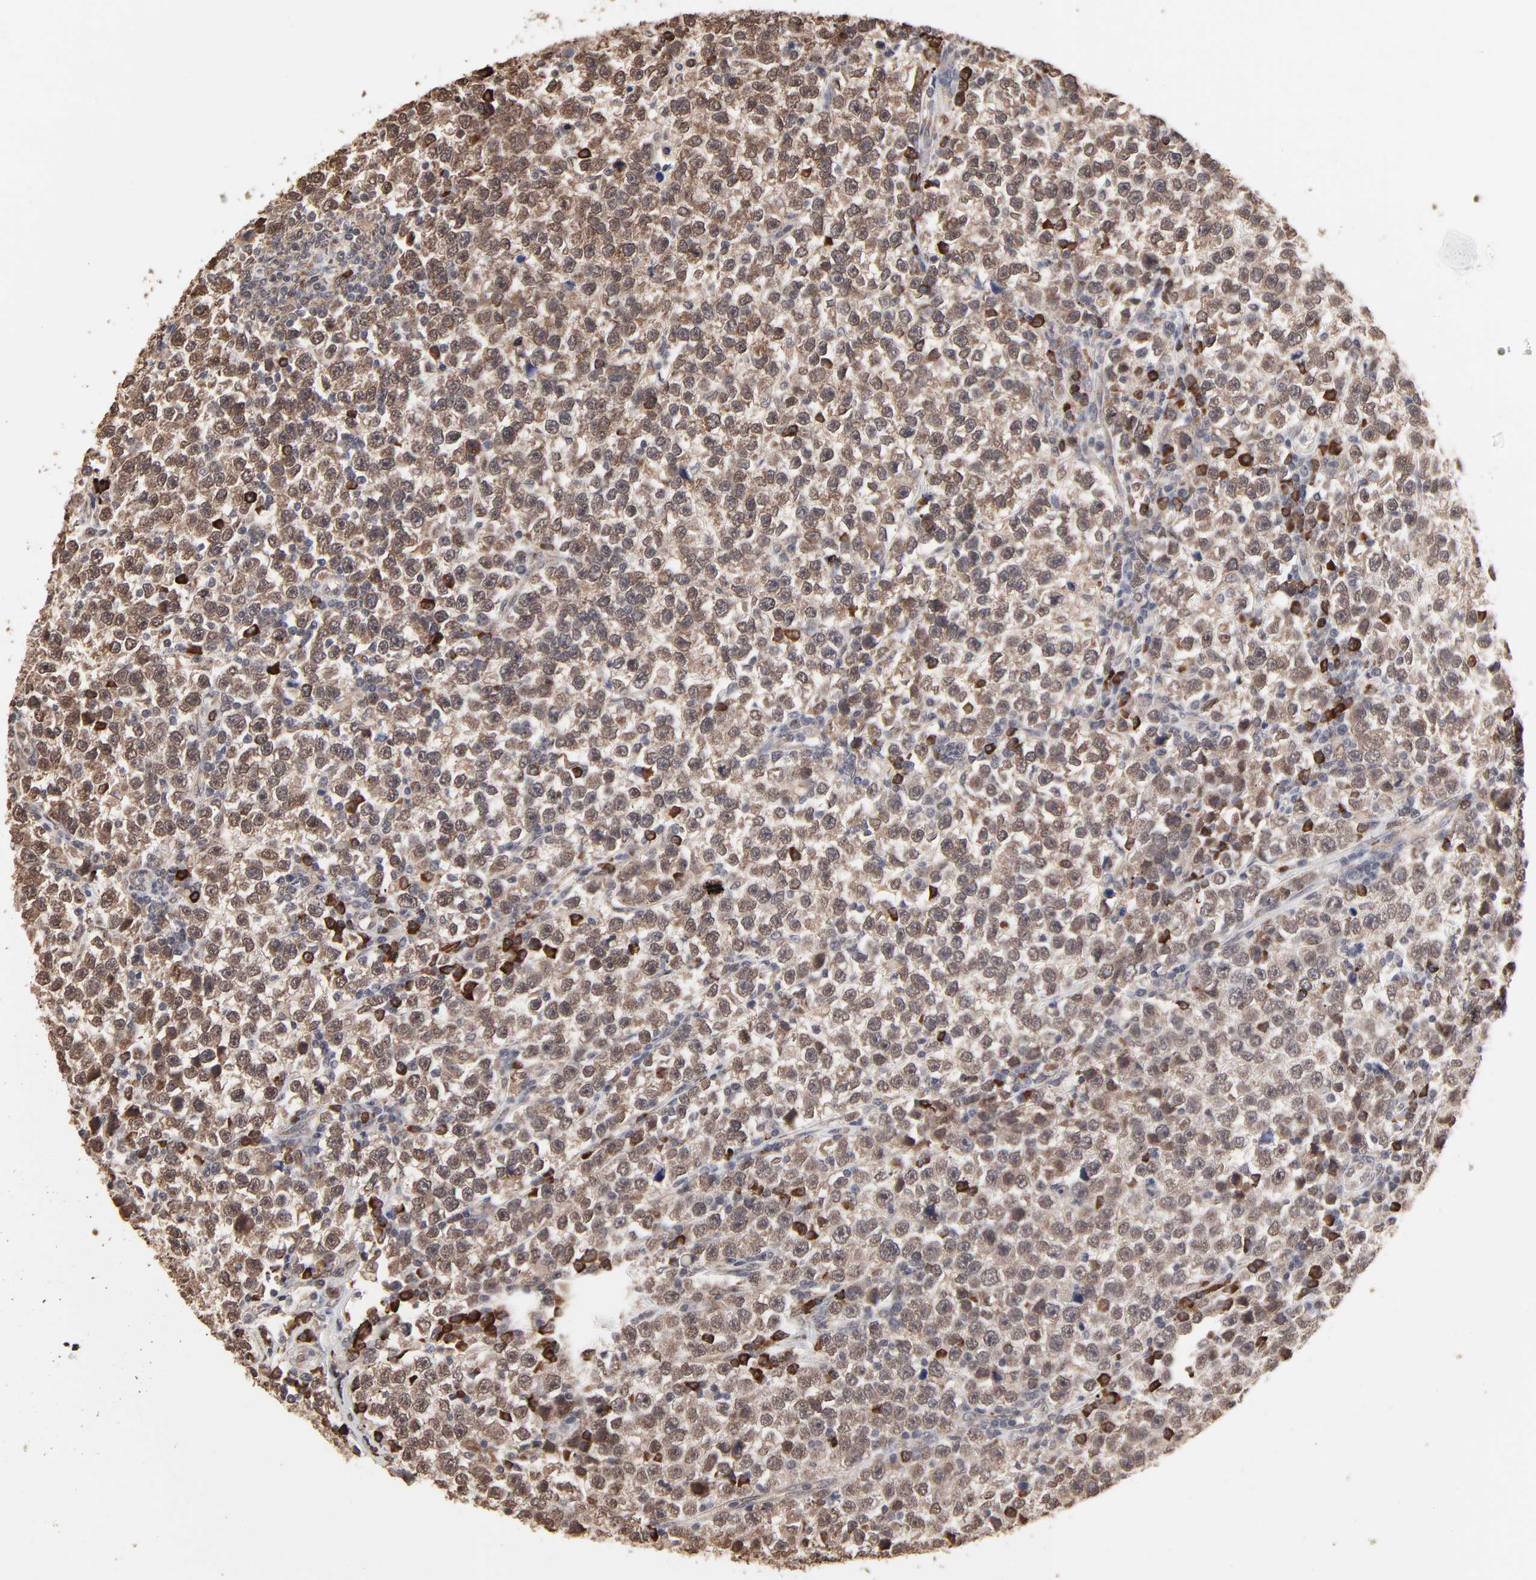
{"staining": {"intensity": "moderate", "quantity": ">75%", "location": "cytoplasmic/membranous"}, "tissue": "testis cancer", "cell_type": "Tumor cells", "image_type": "cancer", "snomed": [{"axis": "morphology", "description": "Seminoma, NOS"}, {"axis": "topography", "description": "Testis"}], "caption": "Testis seminoma stained for a protein displays moderate cytoplasmic/membranous positivity in tumor cells.", "gene": "CHM", "patient": {"sex": "male", "age": 43}}